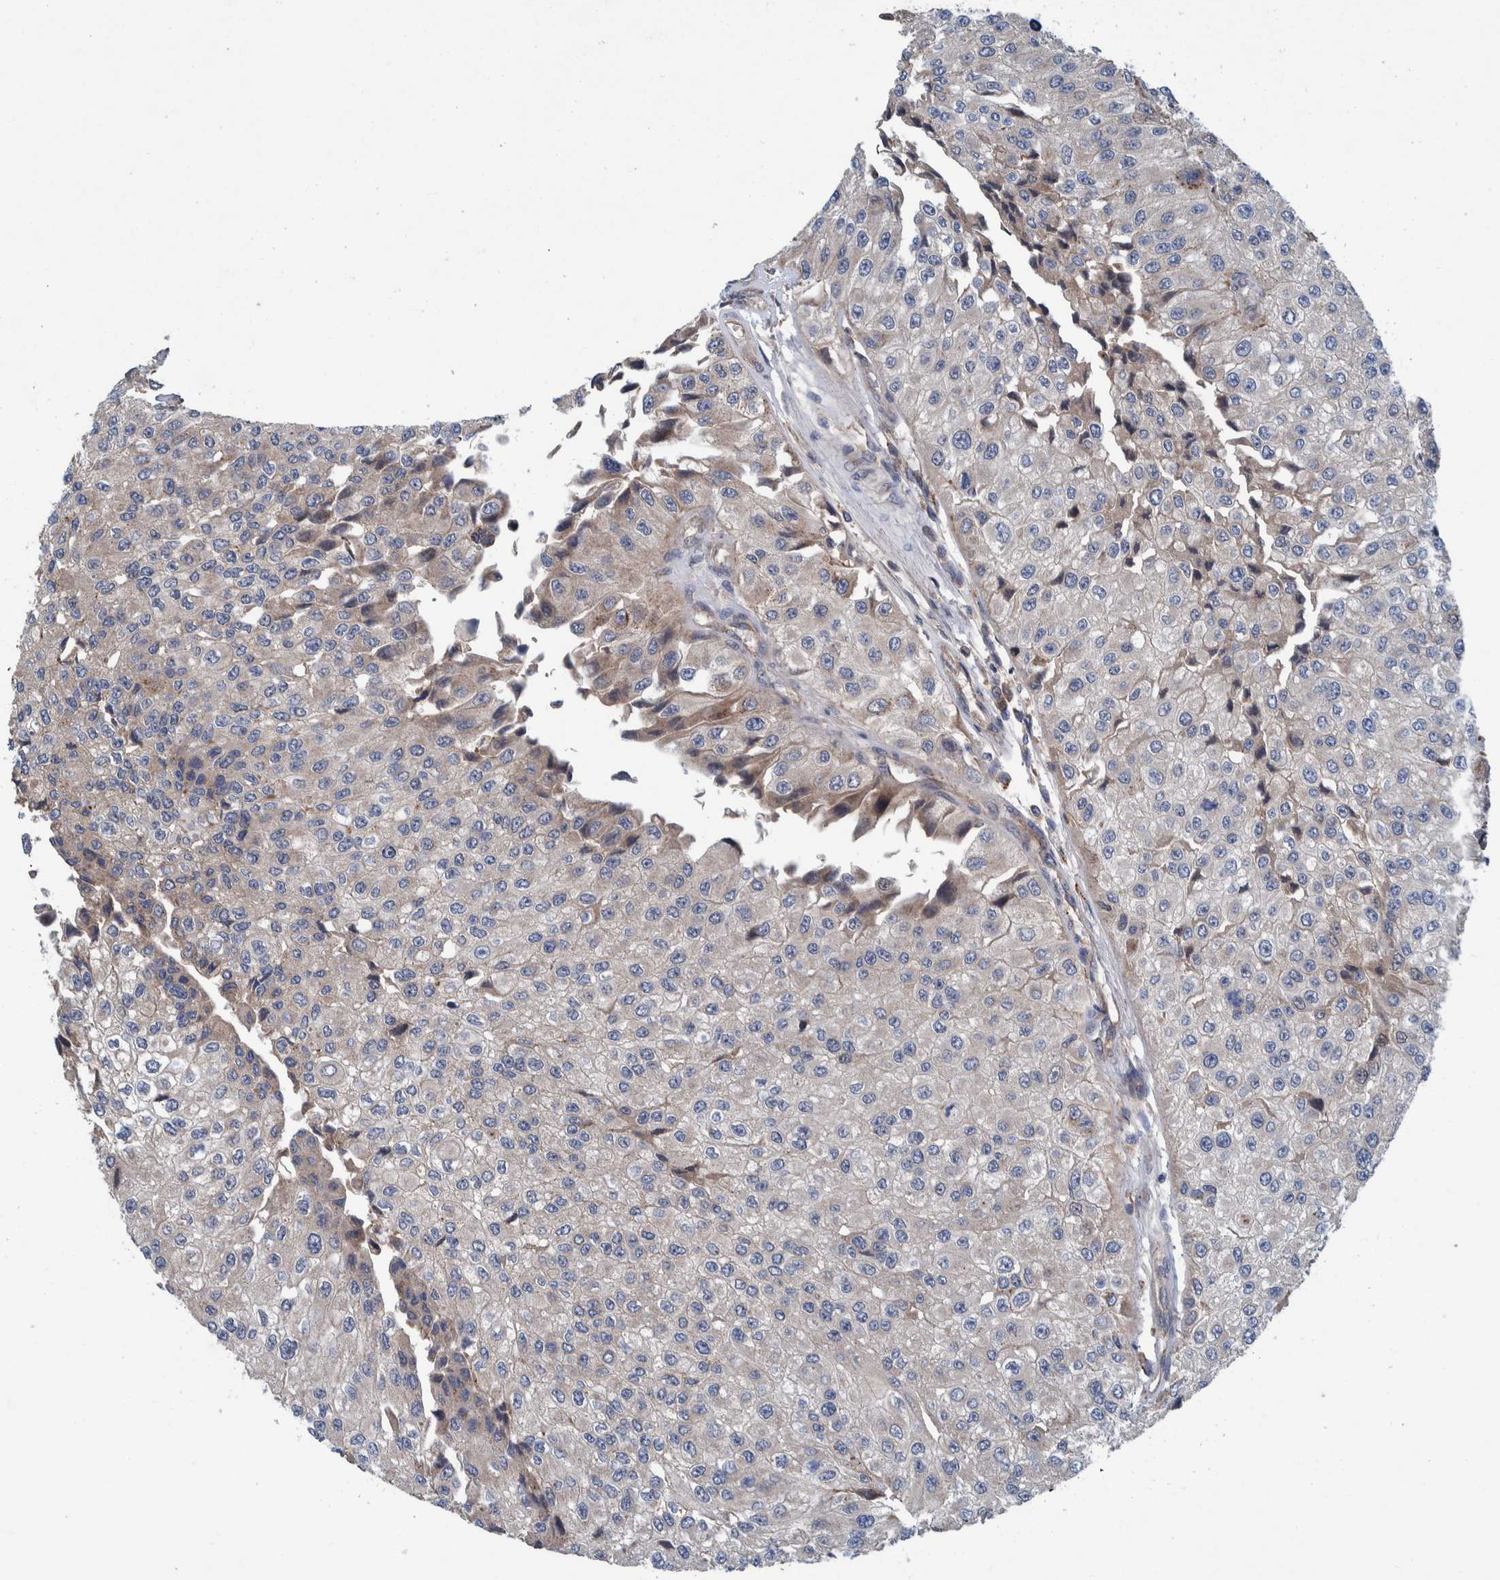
{"staining": {"intensity": "negative", "quantity": "none", "location": "none"}, "tissue": "urothelial cancer", "cell_type": "Tumor cells", "image_type": "cancer", "snomed": [{"axis": "morphology", "description": "Urothelial carcinoma, High grade"}, {"axis": "topography", "description": "Kidney"}, {"axis": "topography", "description": "Urinary bladder"}], "caption": "The IHC photomicrograph has no significant staining in tumor cells of urothelial cancer tissue. (DAB (3,3'-diaminobenzidine) immunohistochemistry (IHC) with hematoxylin counter stain).", "gene": "ITIH3", "patient": {"sex": "male", "age": 77}}